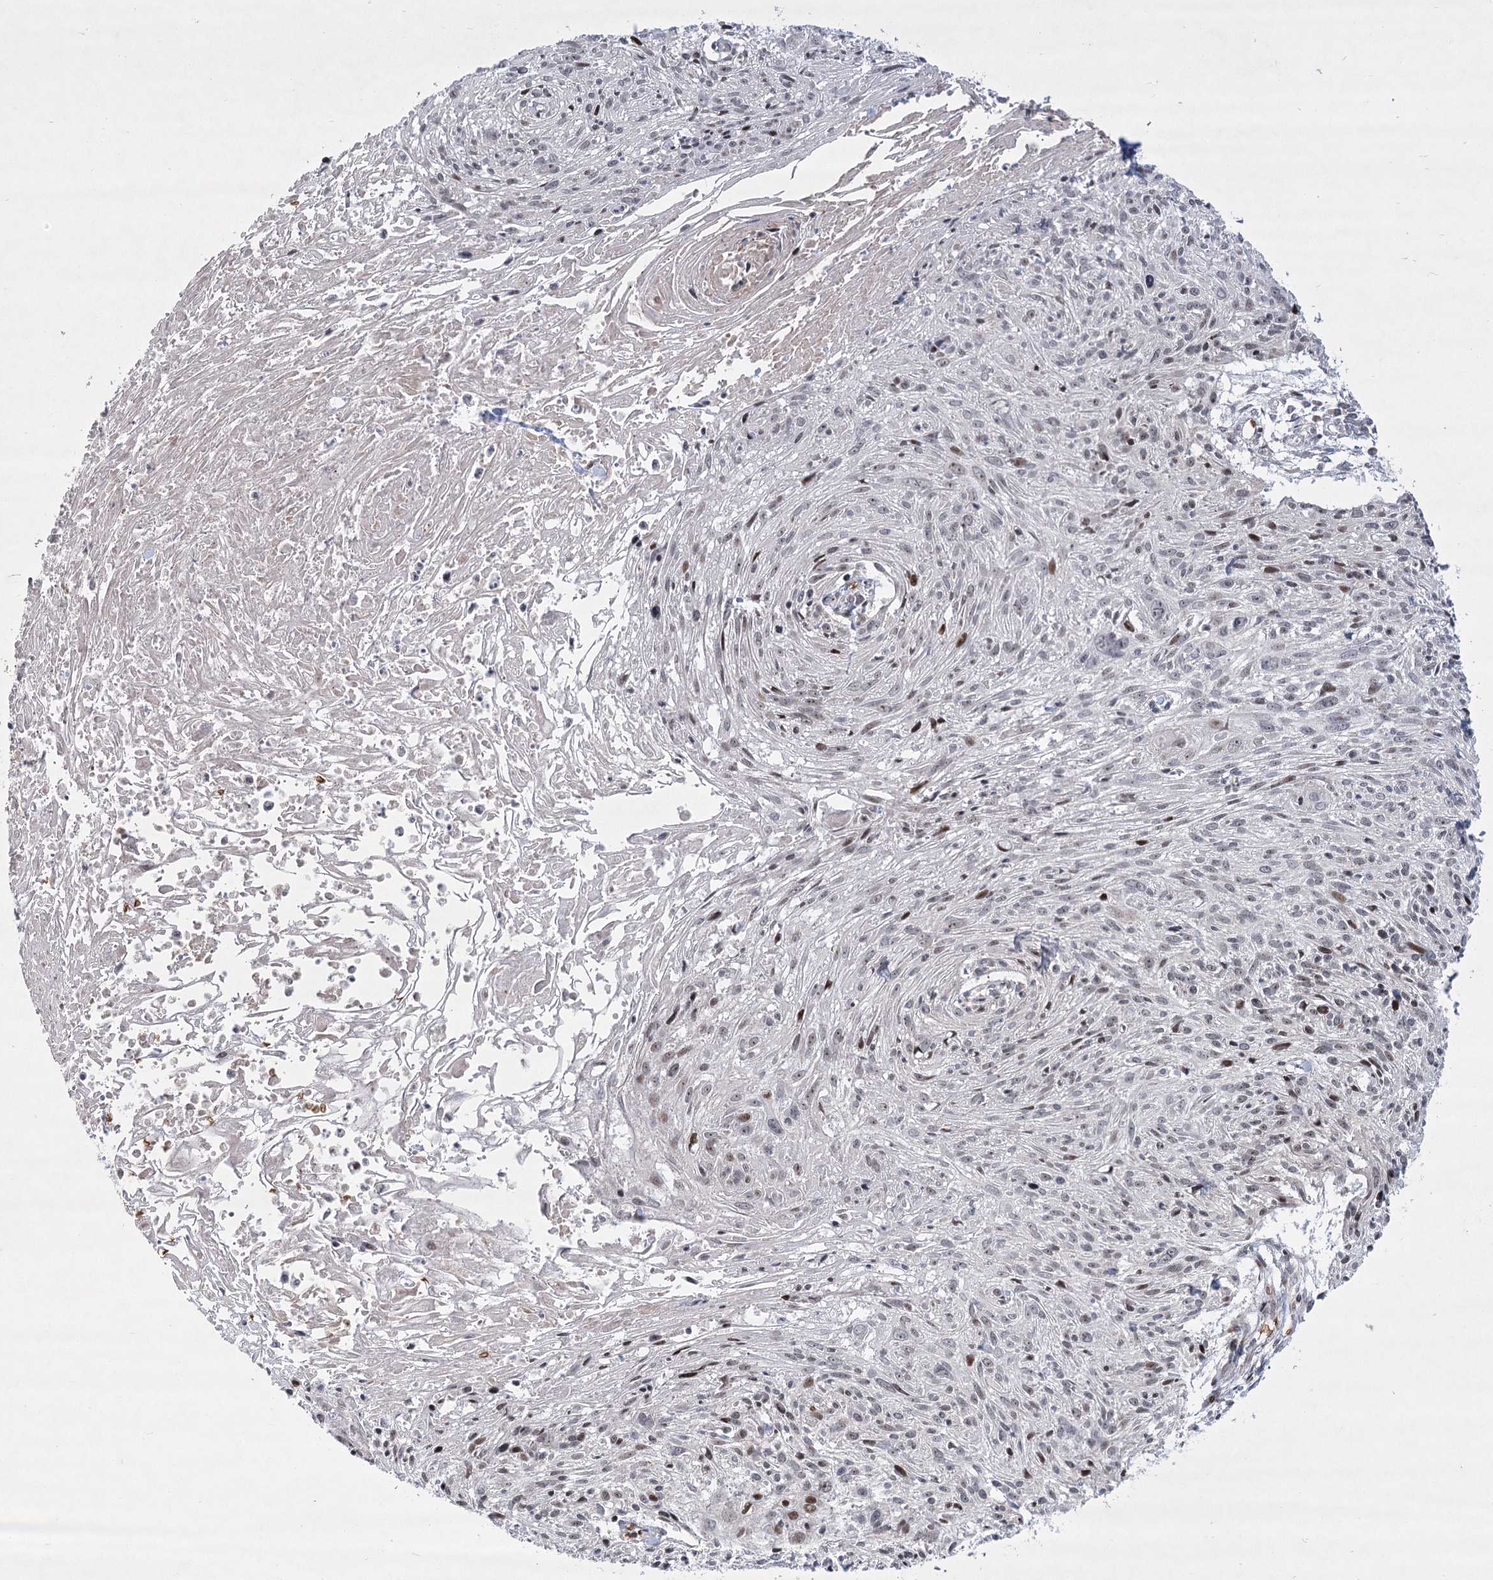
{"staining": {"intensity": "weak", "quantity": "25%-75%", "location": "nuclear"}, "tissue": "cervical cancer", "cell_type": "Tumor cells", "image_type": "cancer", "snomed": [{"axis": "morphology", "description": "Squamous cell carcinoma, NOS"}, {"axis": "topography", "description": "Cervix"}], "caption": "An immunohistochemistry image of neoplastic tissue is shown. Protein staining in brown highlights weak nuclear positivity in cervical cancer within tumor cells. (DAB (3,3'-diaminobenzidine) IHC, brown staining for protein, blue staining for nuclei).", "gene": "NSMCE4A", "patient": {"sex": "female", "age": 51}}